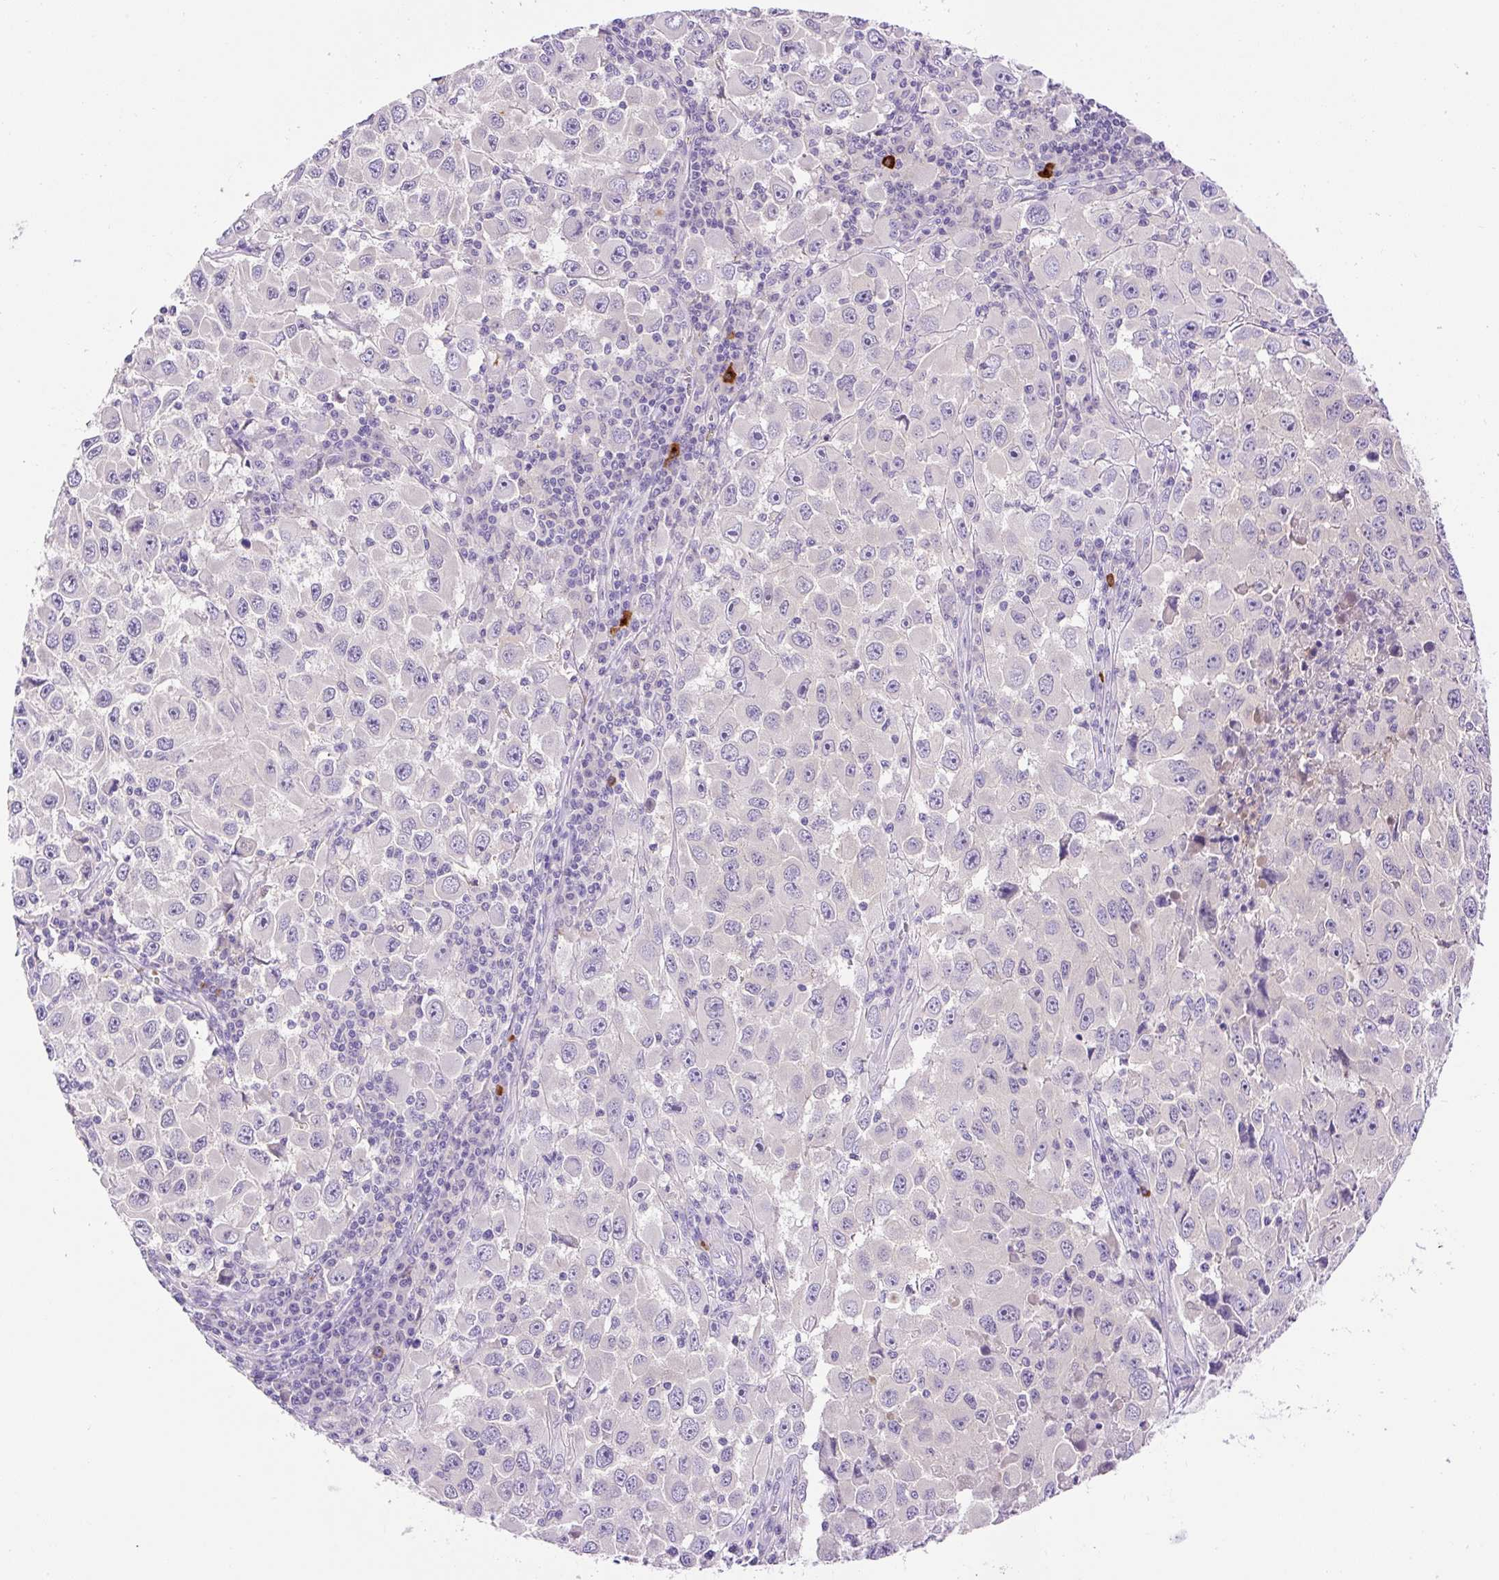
{"staining": {"intensity": "negative", "quantity": "none", "location": "none"}, "tissue": "melanoma", "cell_type": "Tumor cells", "image_type": "cancer", "snomed": [{"axis": "morphology", "description": "Malignant melanoma, Metastatic site"}, {"axis": "topography", "description": "Lymph node"}], "caption": "Immunohistochemistry (IHC) micrograph of neoplastic tissue: melanoma stained with DAB demonstrates no significant protein positivity in tumor cells. (Stains: DAB (3,3'-diaminobenzidine) immunohistochemistry (IHC) with hematoxylin counter stain, Microscopy: brightfield microscopy at high magnification).", "gene": "LHFPL5", "patient": {"sex": "female", "age": 67}}